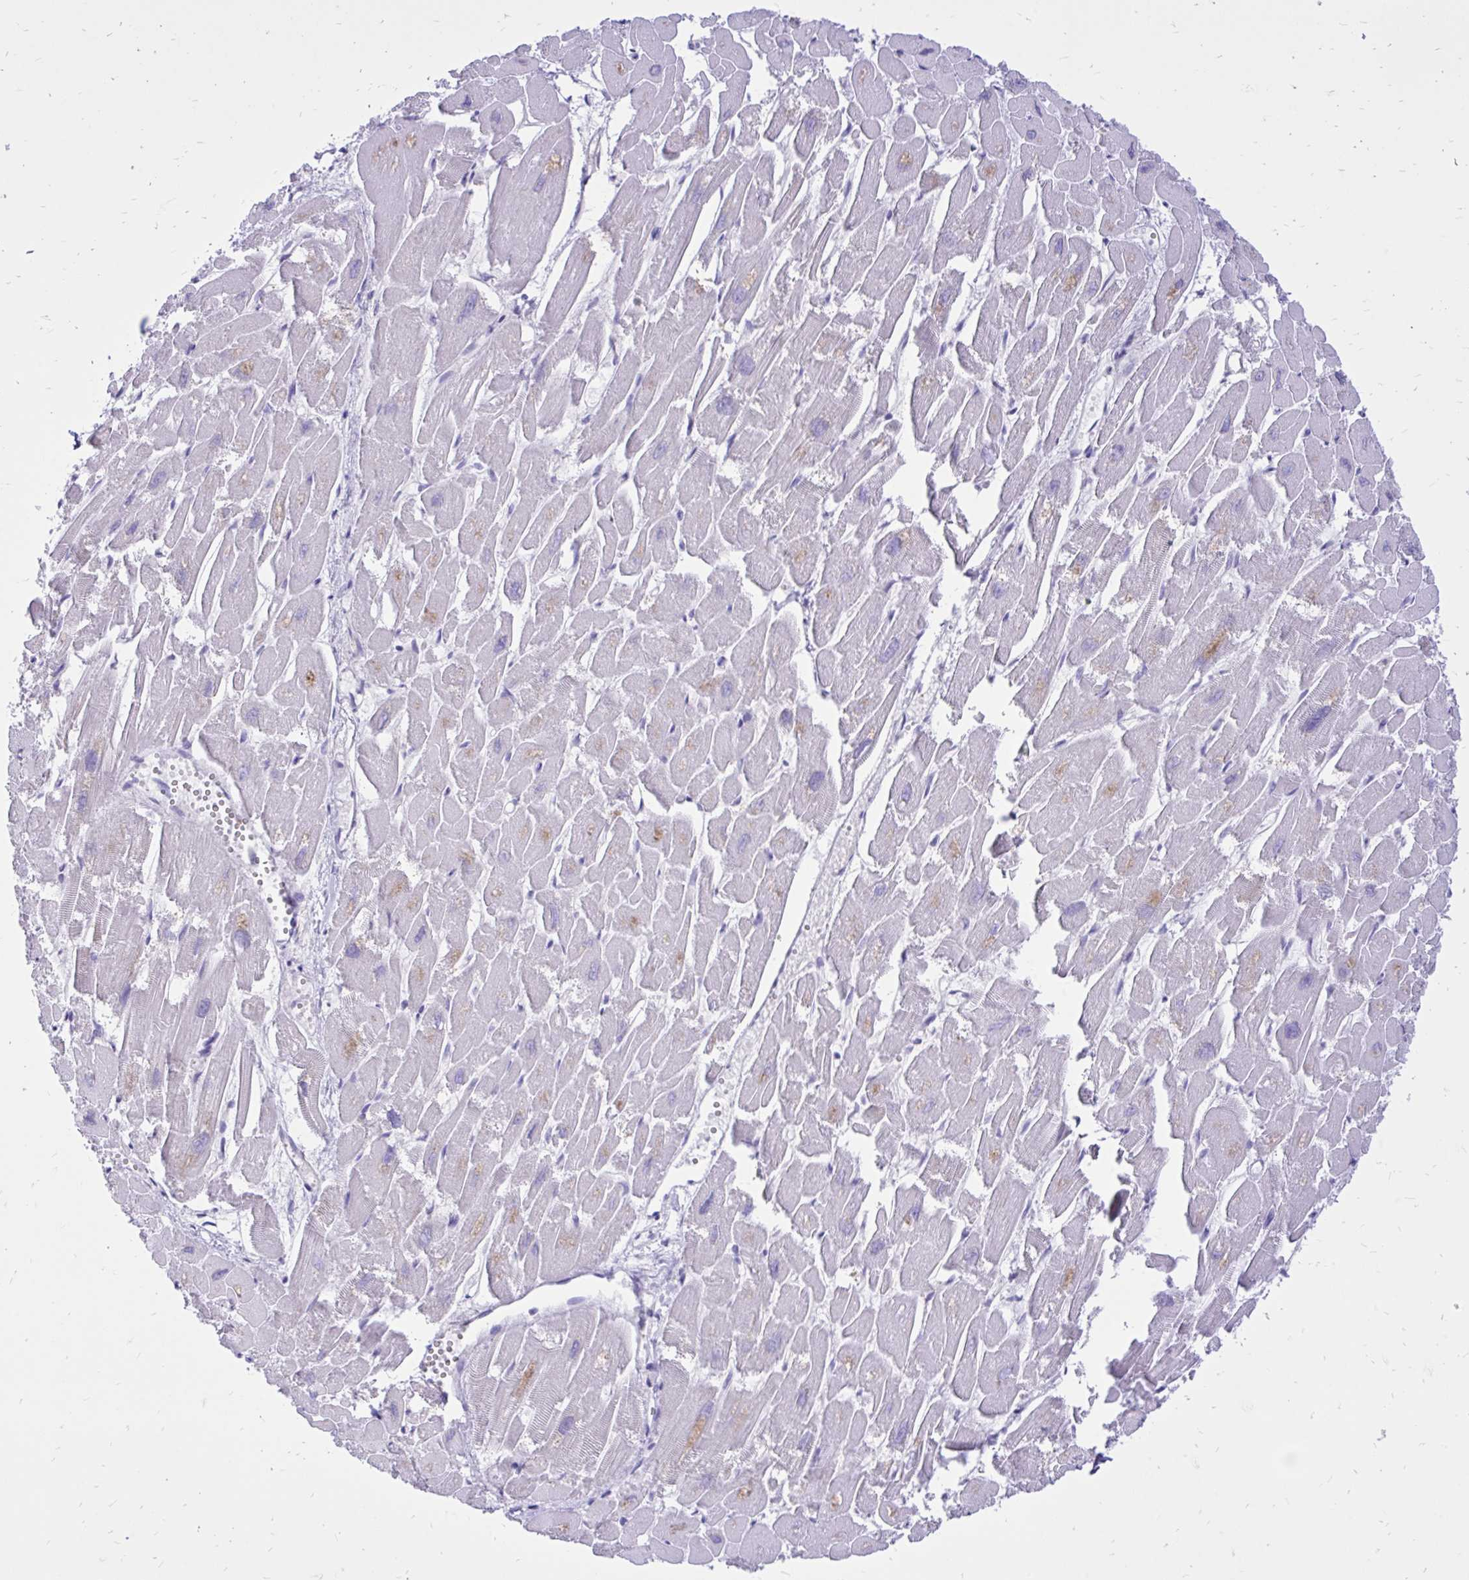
{"staining": {"intensity": "moderate", "quantity": "<25%", "location": "cytoplasmic/membranous"}, "tissue": "heart muscle", "cell_type": "Cardiomyocytes", "image_type": "normal", "snomed": [{"axis": "morphology", "description": "Normal tissue, NOS"}, {"axis": "topography", "description": "Heart"}], "caption": "Brown immunohistochemical staining in benign heart muscle displays moderate cytoplasmic/membranous positivity in about <25% of cardiomyocytes.", "gene": "TLR7", "patient": {"sex": "male", "age": 54}}